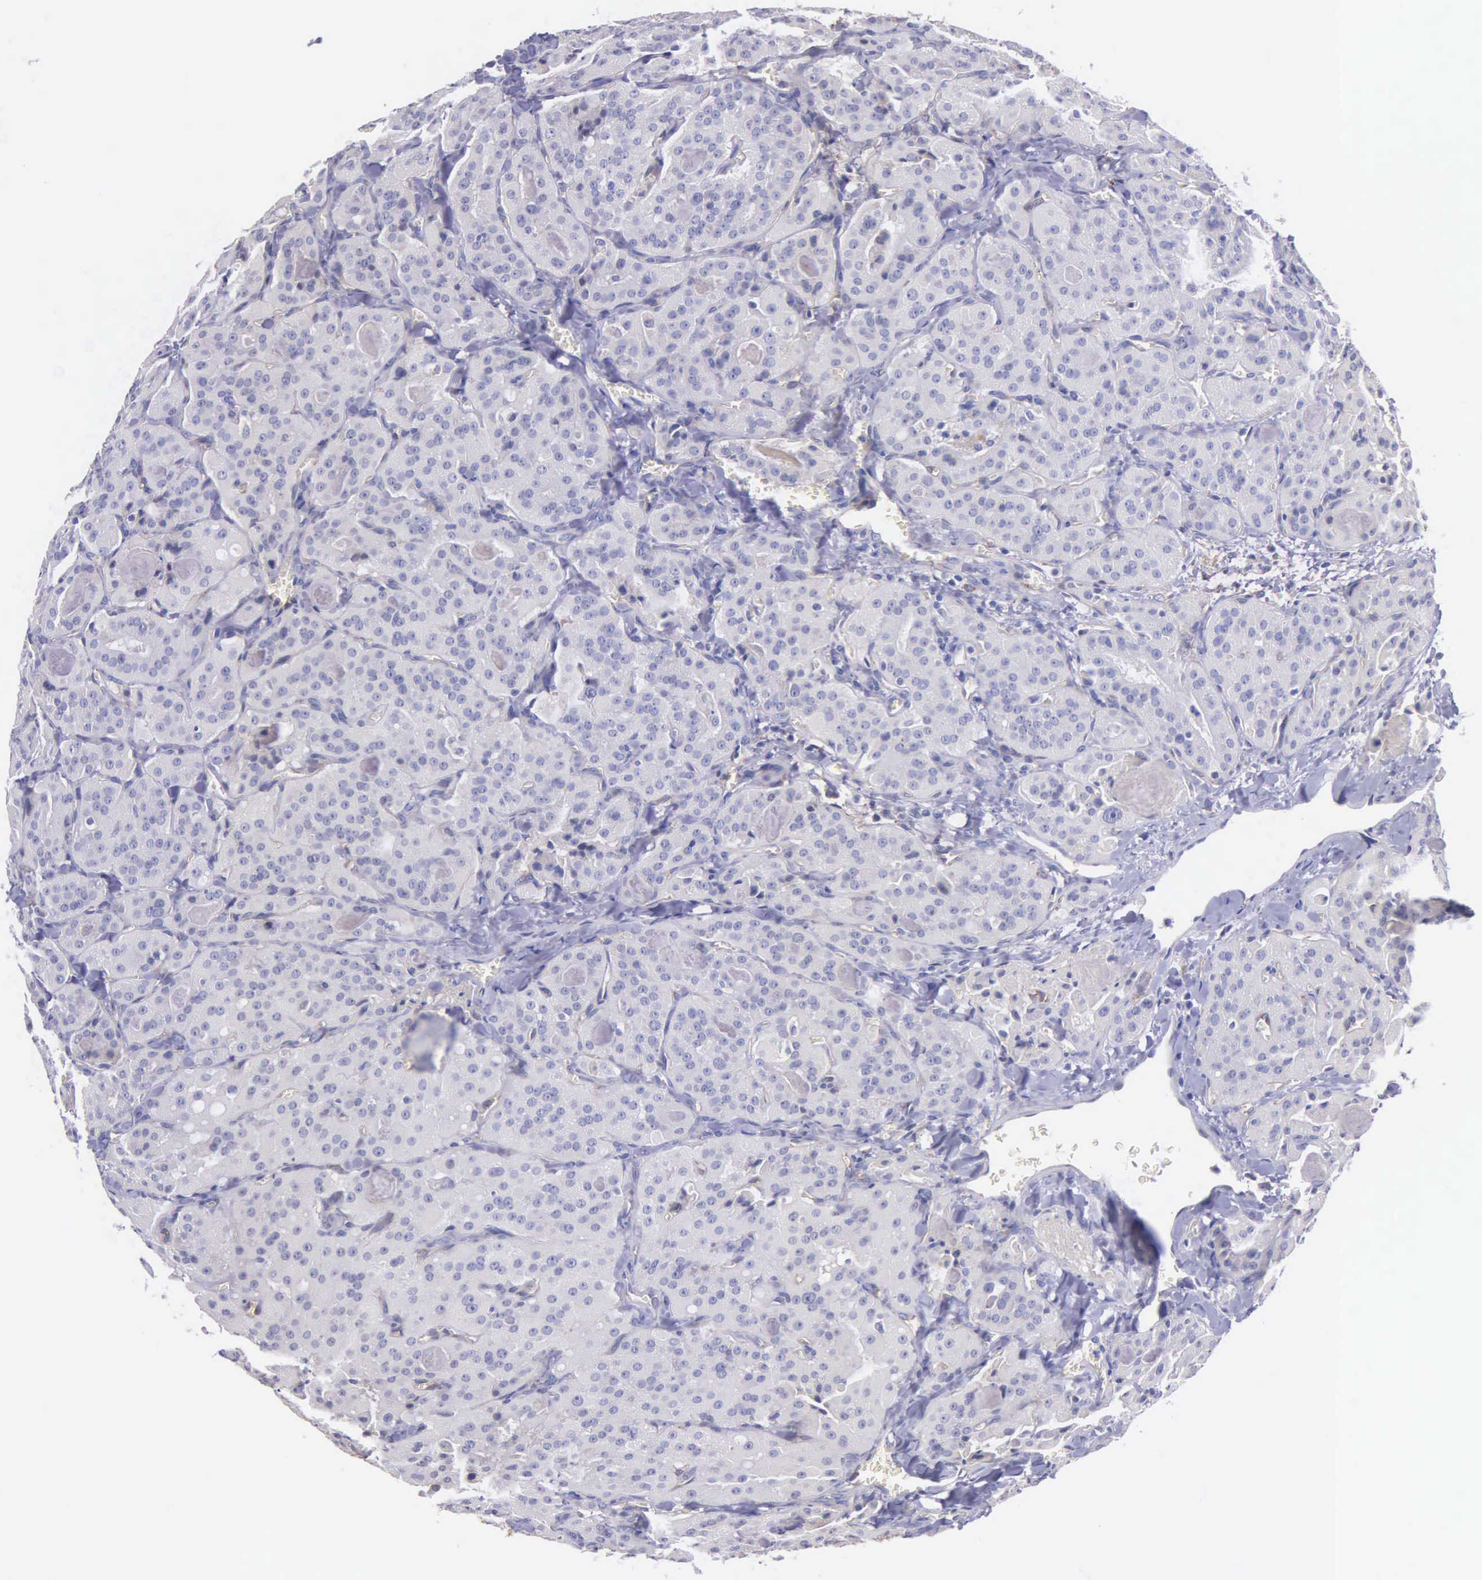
{"staining": {"intensity": "negative", "quantity": "none", "location": "none"}, "tissue": "thyroid cancer", "cell_type": "Tumor cells", "image_type": "cancer", "snomed": [{"axis": "morphology", "description": "Carcinoma, NOS"}, {"axis": "topography", "description": "Thyroid gland"}], "caption": "A high-resolution histopathology image shows immunohistochemistry staining of thyroid carcinoma, which shows no significant expression in tumor cells. (Brightfield microscopy of DAB immunohistochemistry (IHC) at high magnification).", "gene": "ZC3H12B", "patient": {"sex": "male", "age": 76}}